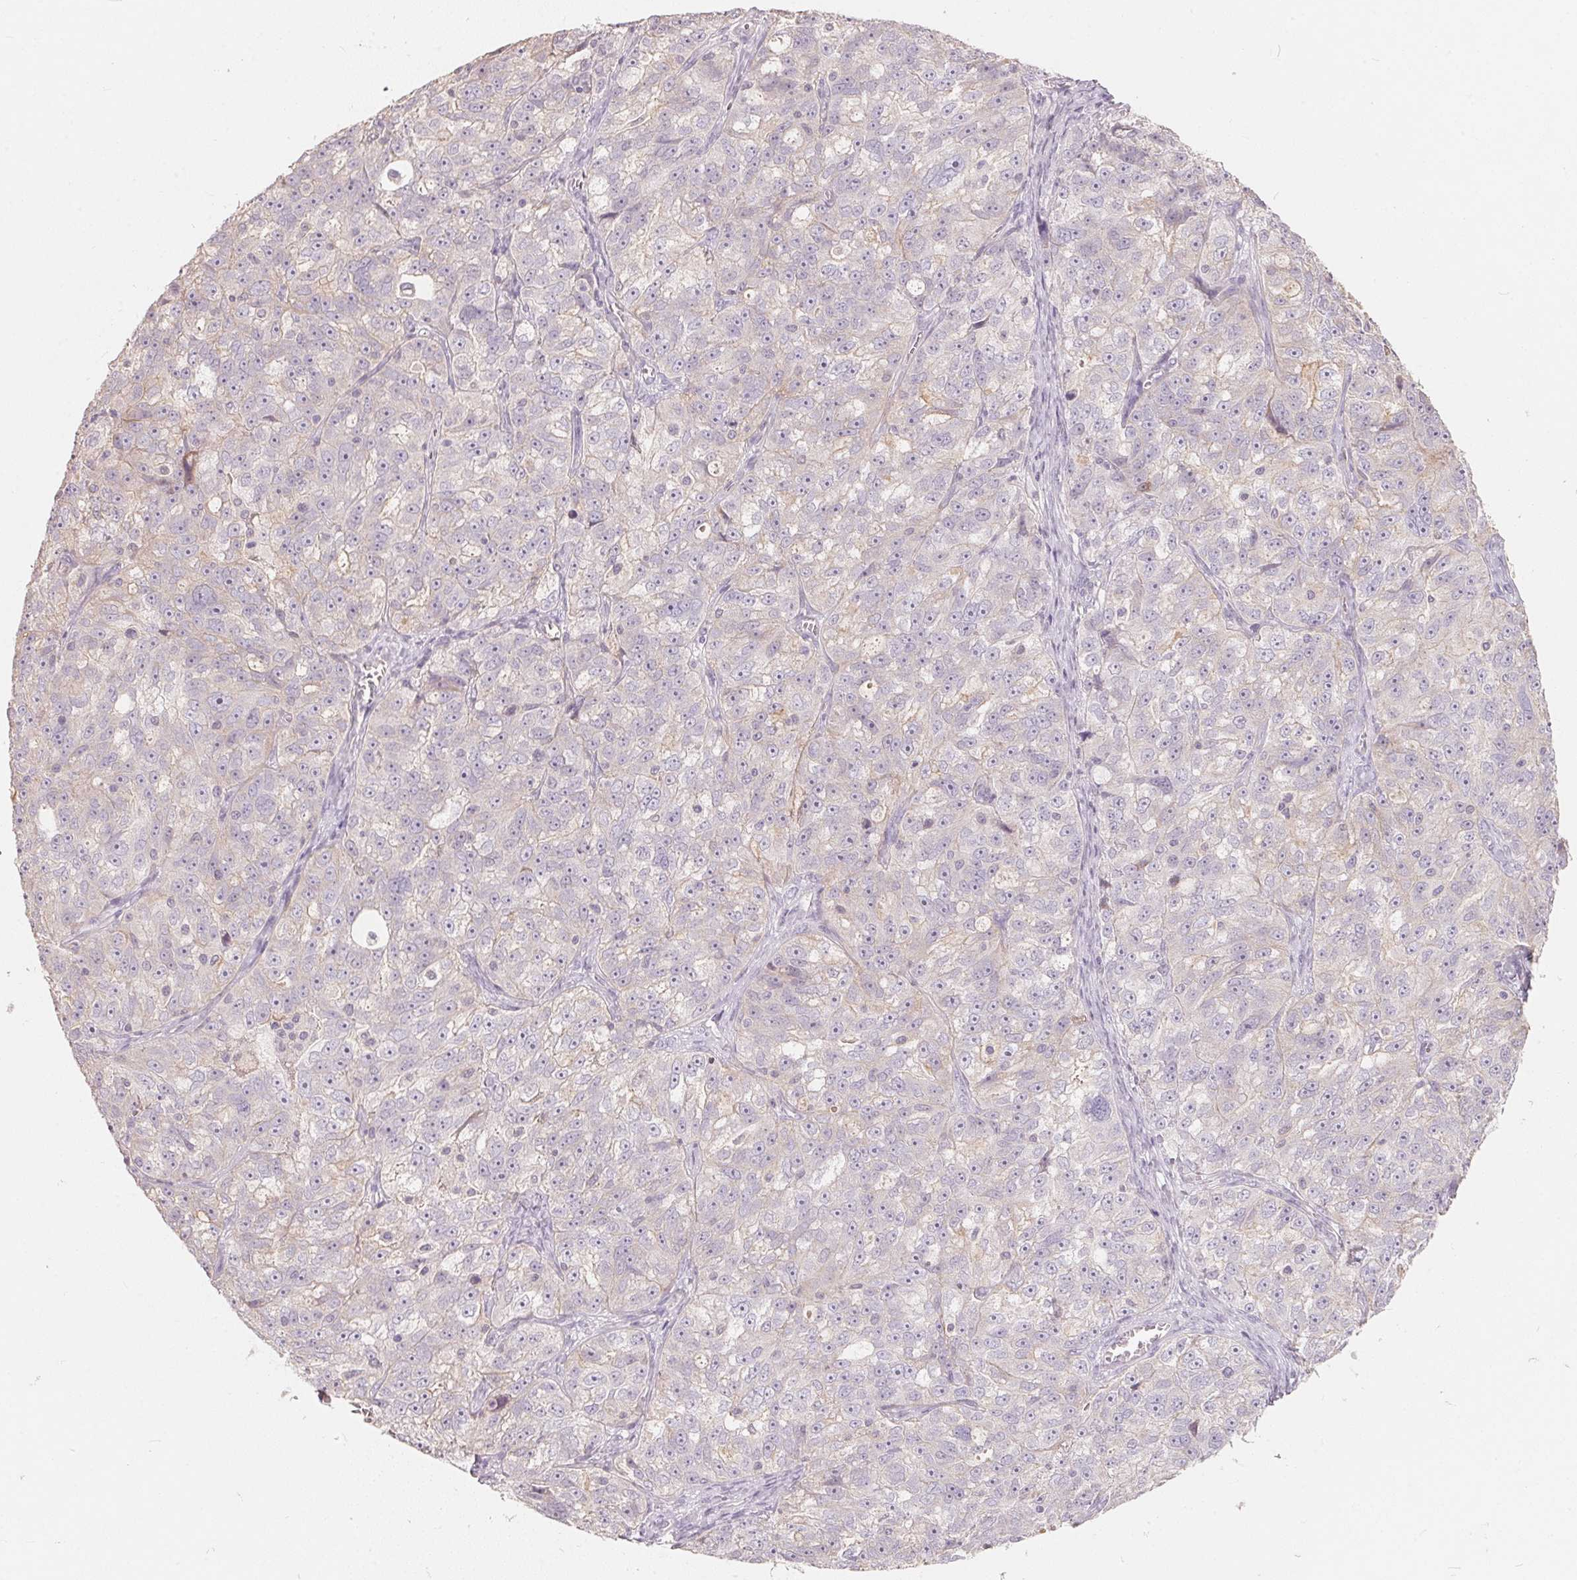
{"staining": {"intensity": "negative", "quantity": "none", "location": "none"}, "tissue": "ovarian cancer", "cell_type": "Tumor cells", "image_type": "cancer", "snomed": [{"axis": "morphology", "description": "Cystadenocarcinoma, serous, NOS"}, {"axis": "topography", "description": "Ovary"}], "caption": "The immunohistochemistry (IHC) photomicrograph has no significant staining in tumor cells of ovarian serous cystadenocarcinoma tissue.", "gene": "TP53AIP1", "patient": {"sex": "female", "age": 51}}